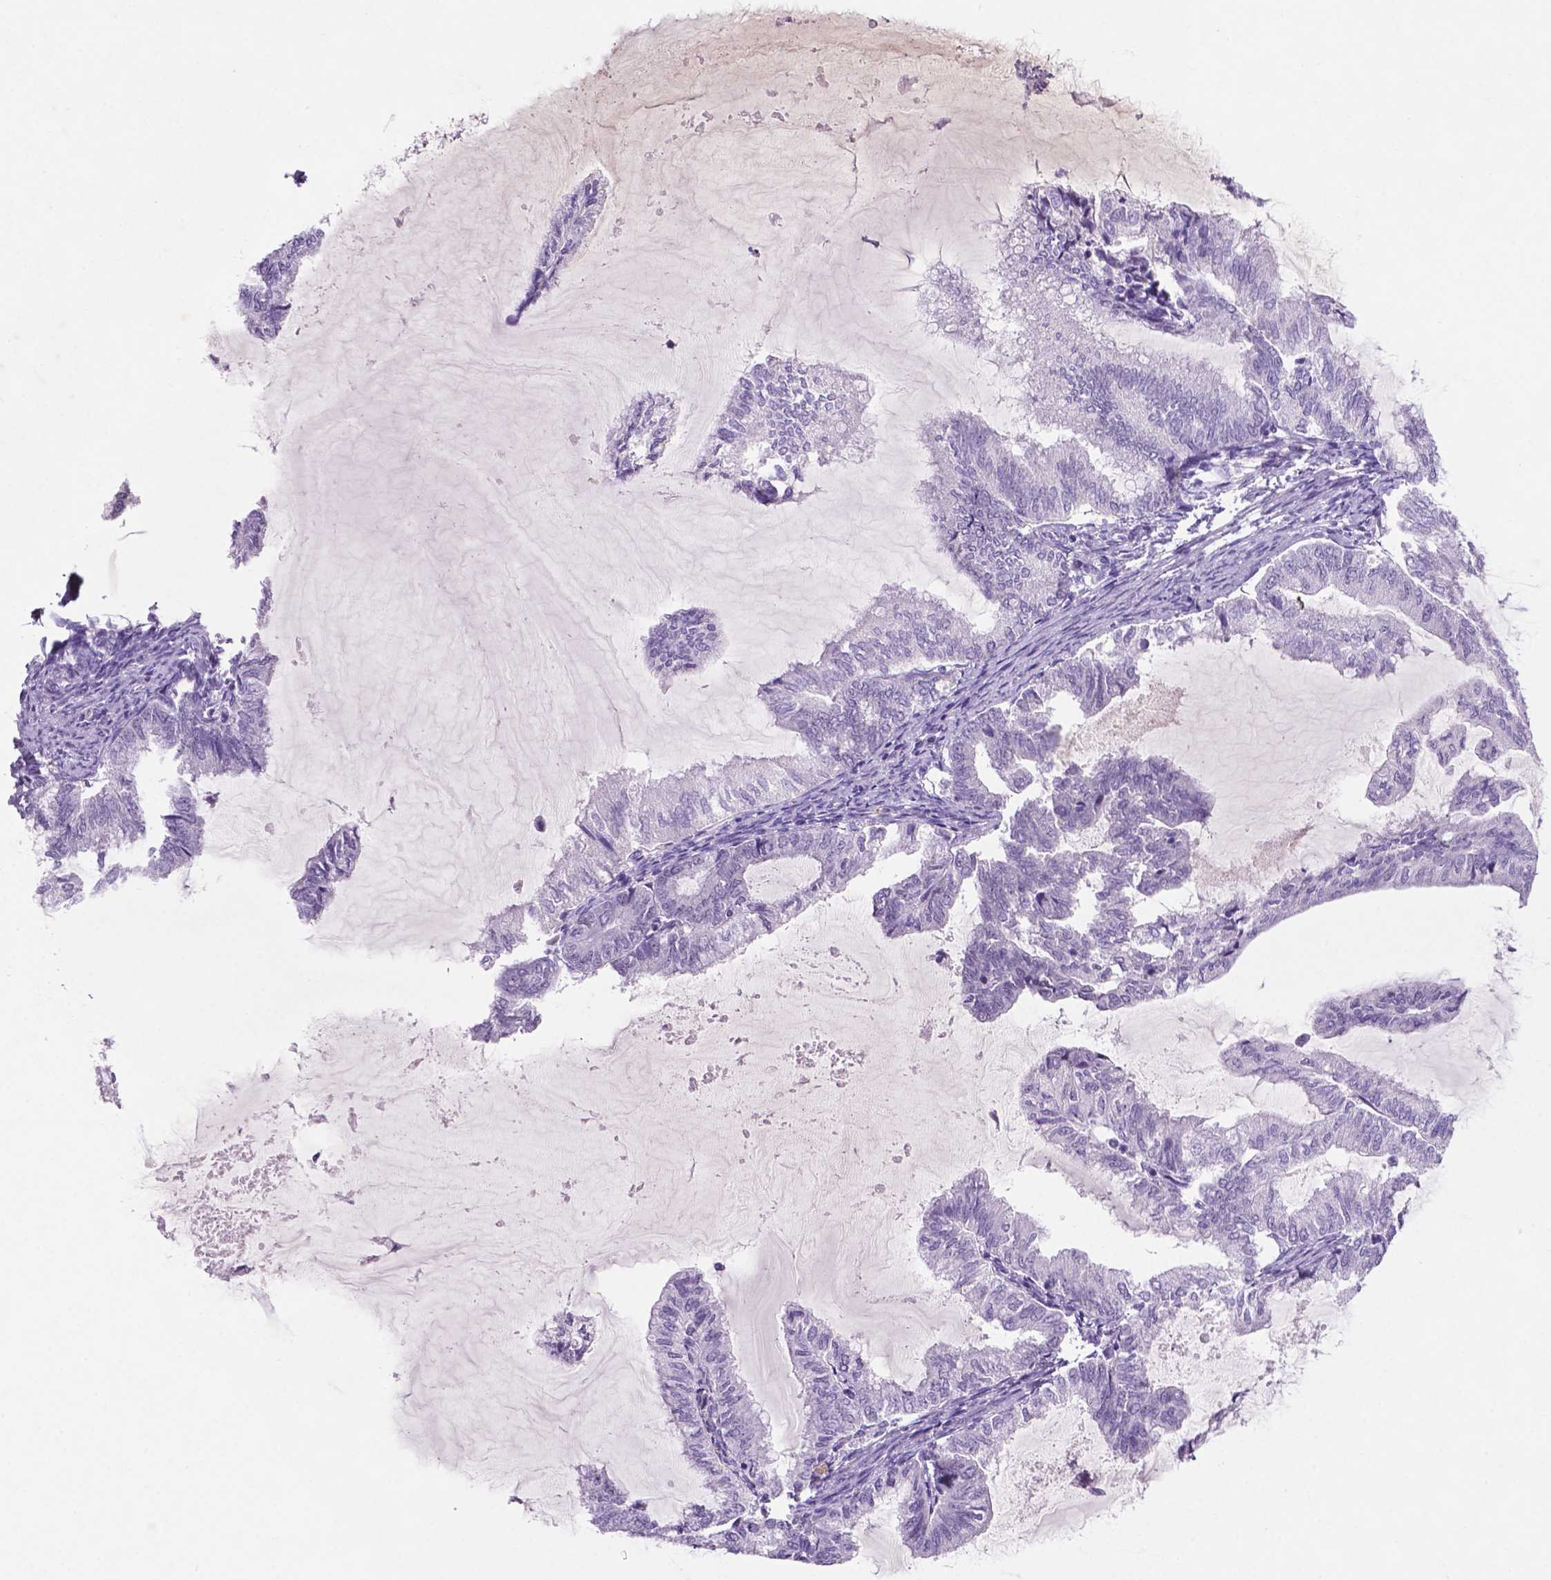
{"staining": {"intensity": "negative", "quantity": "none", "location": "none"}, "tissue": "endometrial cancer", "cell_type": "Tumor cells", "image_type": "cancer", "snomed": [{"axis": "morphology", "description": "Adenocarcinoma, NOS"}, {"axis": "topography", "description": "Endometrium"}], "caption": "Immunohistochemistry (IHC) image of human endometrial cancer stained for a protein (brown), which shows no positivity in tumor cells. (Immunohistochemistry, brightfield microscopy, high magnification).", "gene": "C18orf21", "patient": {"sex": "female", "age": 79}}